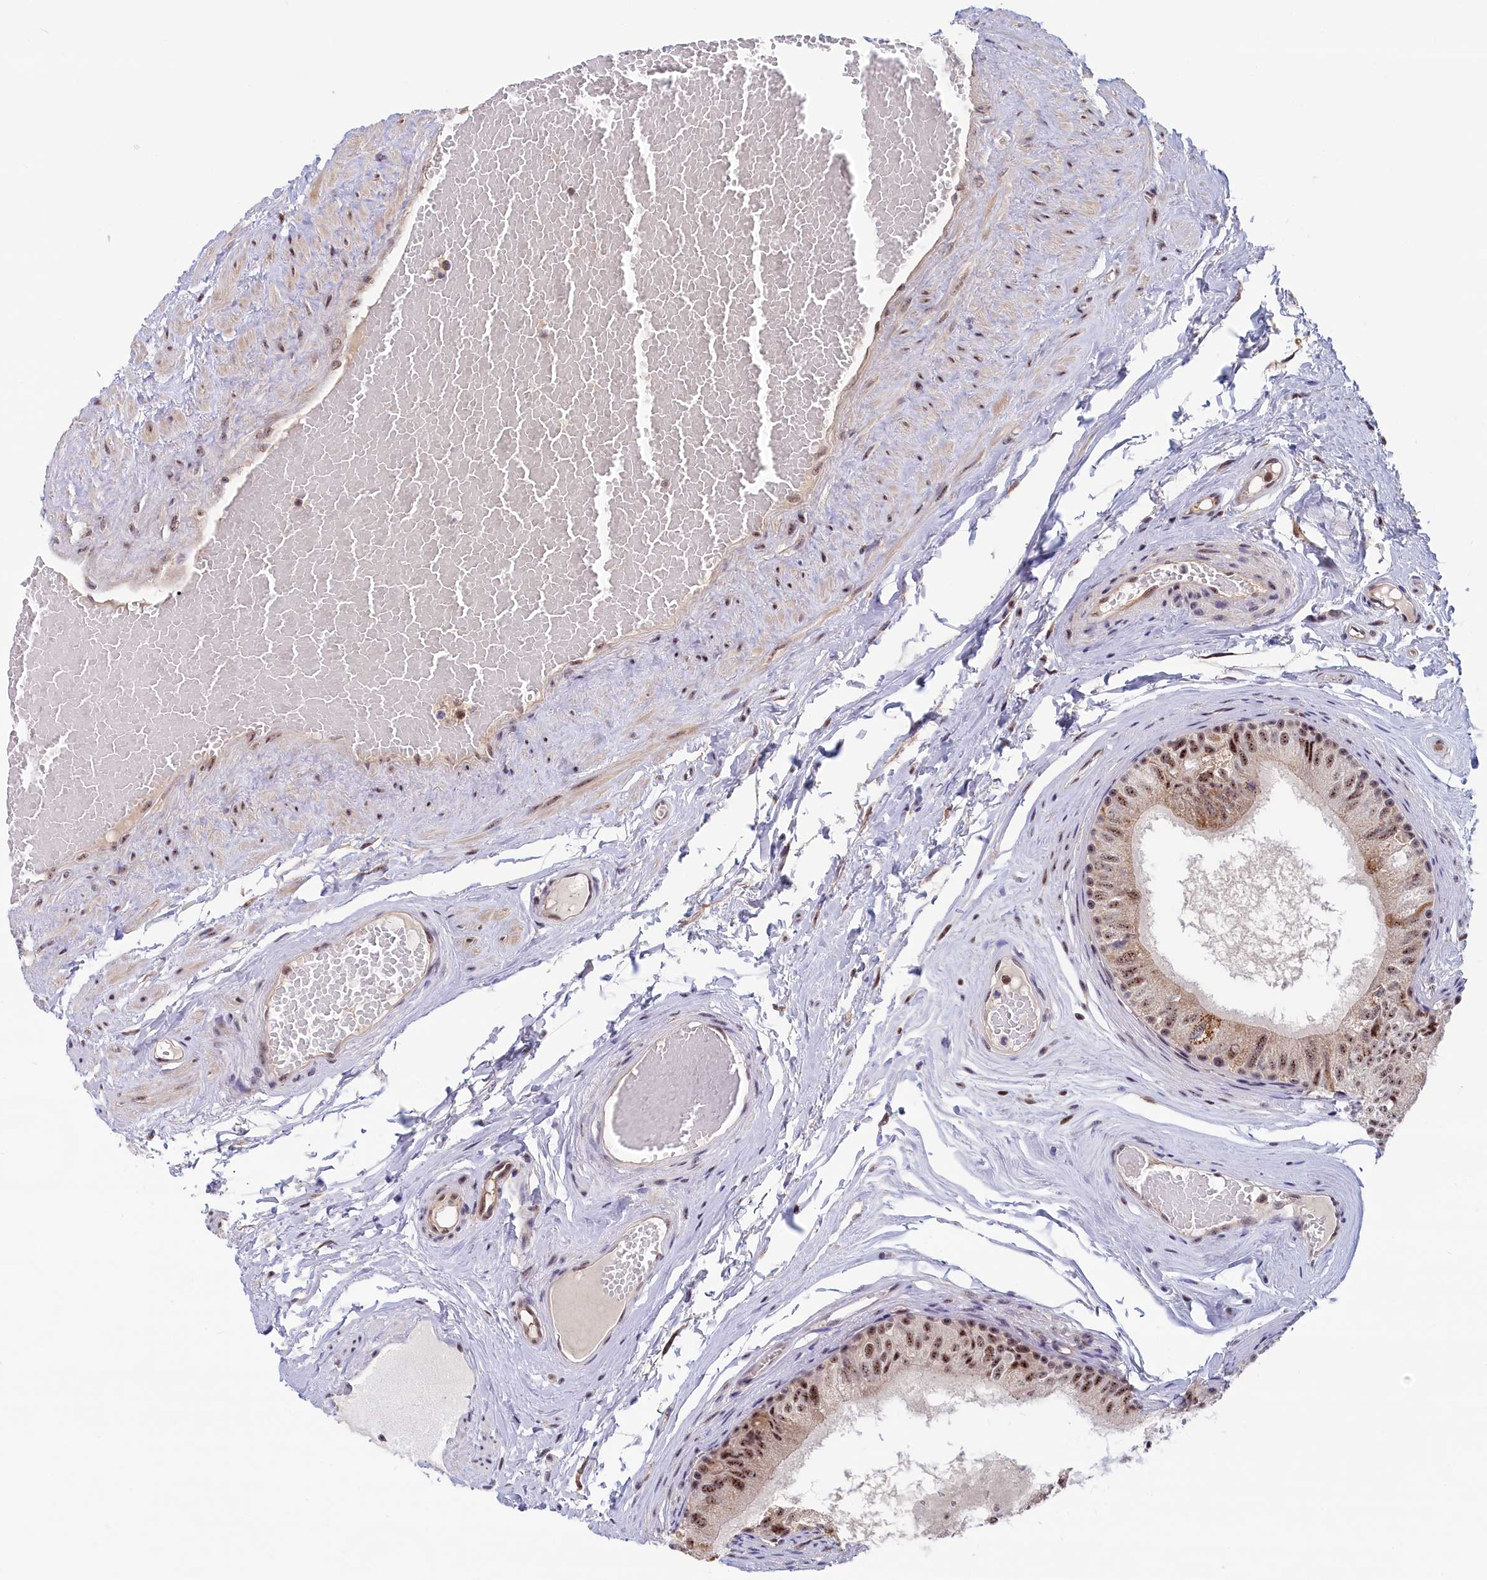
{"staining": {"intensity": "moderate", "quantity": ">75%", "location": "nuclear"}, "tissue": "epididymis", "cell_type": "Glandular cells", "image_type": "normal", "snomed": [{"axis": "morphology", "description": "Normal tissue, NOS"}, {"axis": "topography", "description": "Epididymis"}], "caption": "IHC of benign human epididymis exhibits medium levels of moderate nuclear staining in approximately >75% of glandular cells.", "gene": "TAB1", "patient": {"sex": "male", "age": 79}}